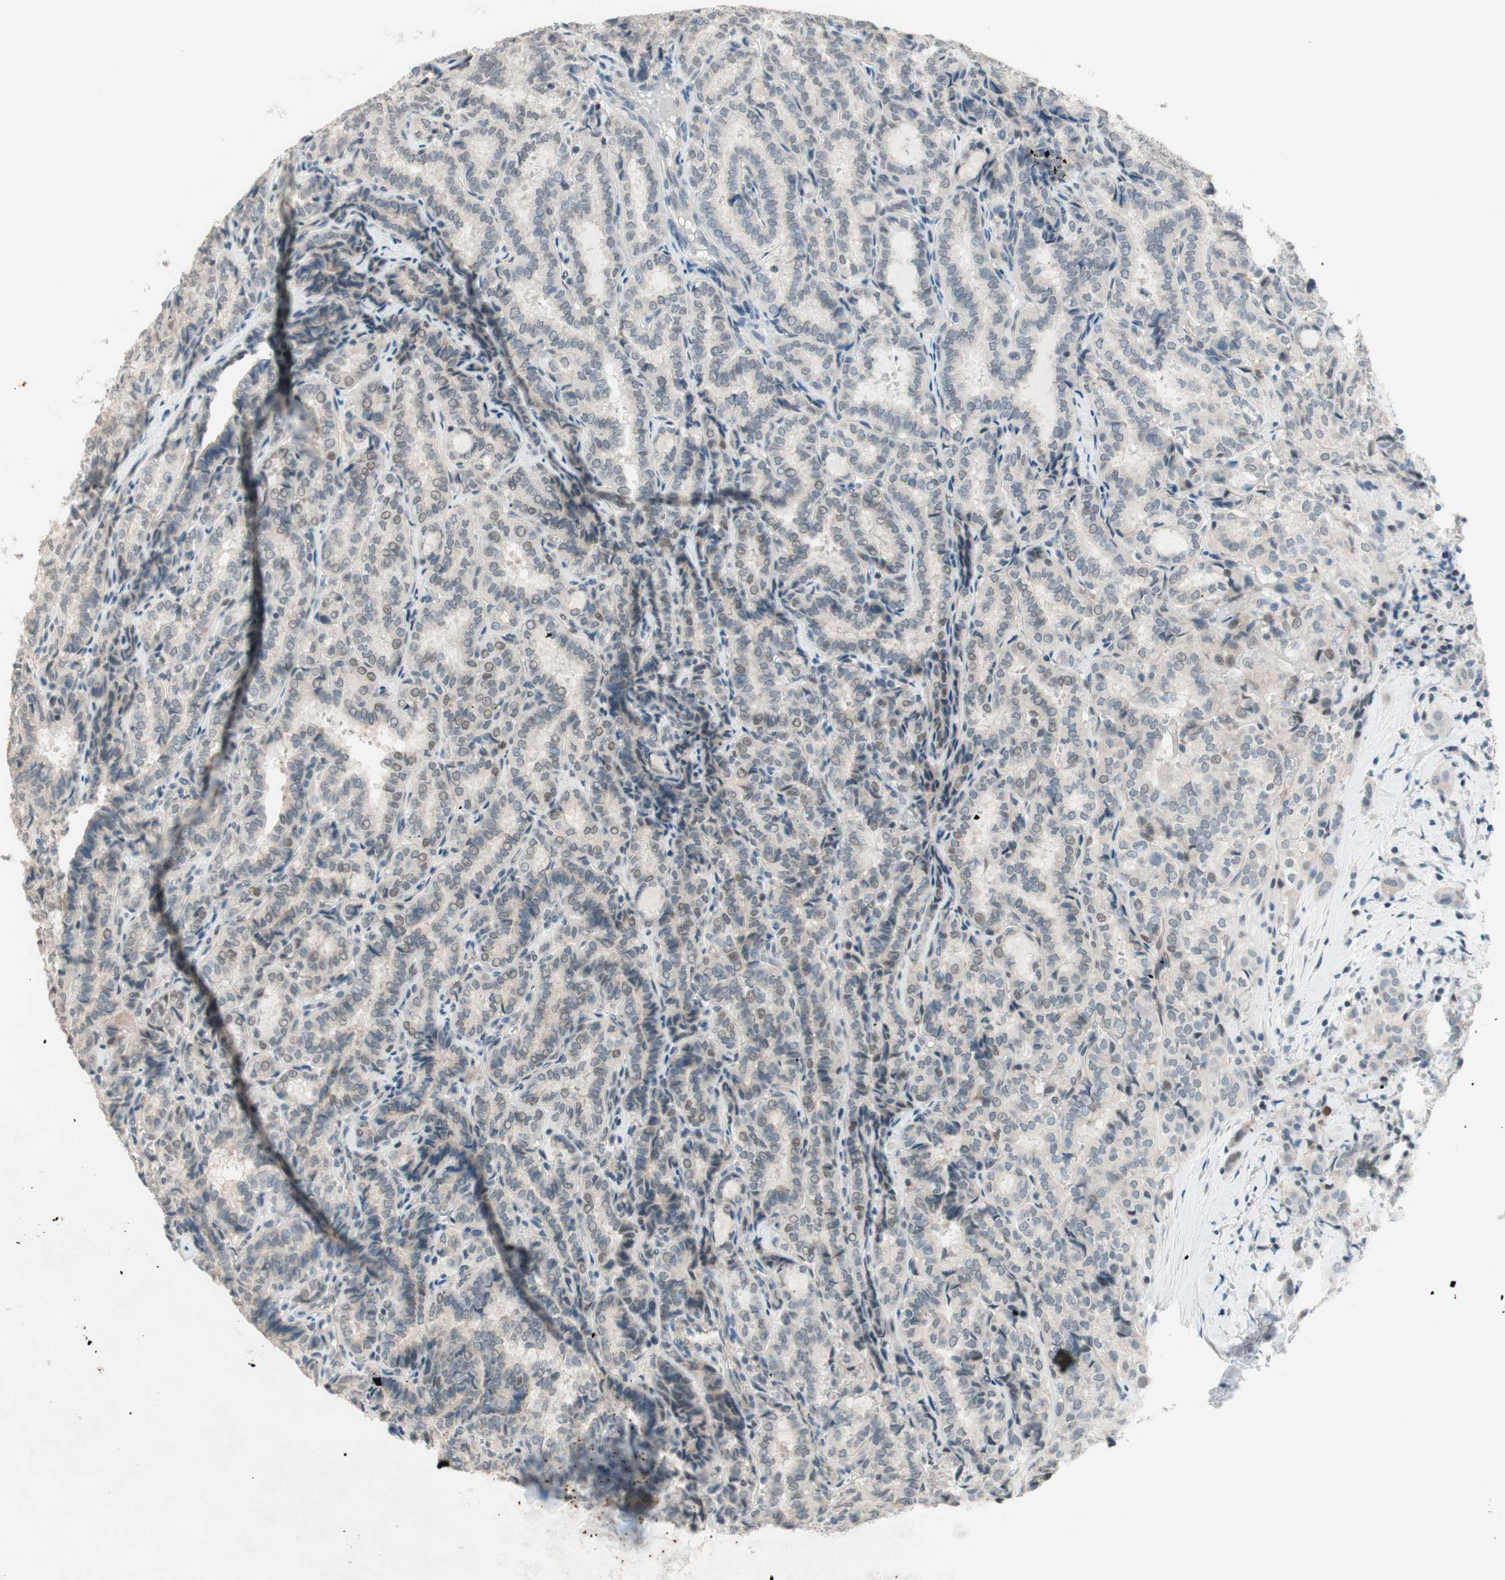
{"staining": {"intensity": "weak", "quantity": "<25%", "location": "cytoplasmic/membranous,nuclear"}, "tissue": "thyroid cancer", "cell_type": "Tumor cells", "image_type": "cancer", "snomed": [{"axis": "morphology", "description": "Normal tissue, NOS"}, {"axis": "morphology", "description": "Papillary adenocarcinoma, NOS"}, {"axis": "topography", "description": "Thyroid gland"}], "caption": "The IHC histopathology image has no significant staining in tumor cells of thyroid cancer (papillary adenocarcinoma) tissue.", "gene": "JPH1", "patient": {"sex": "female", "age": 30}}